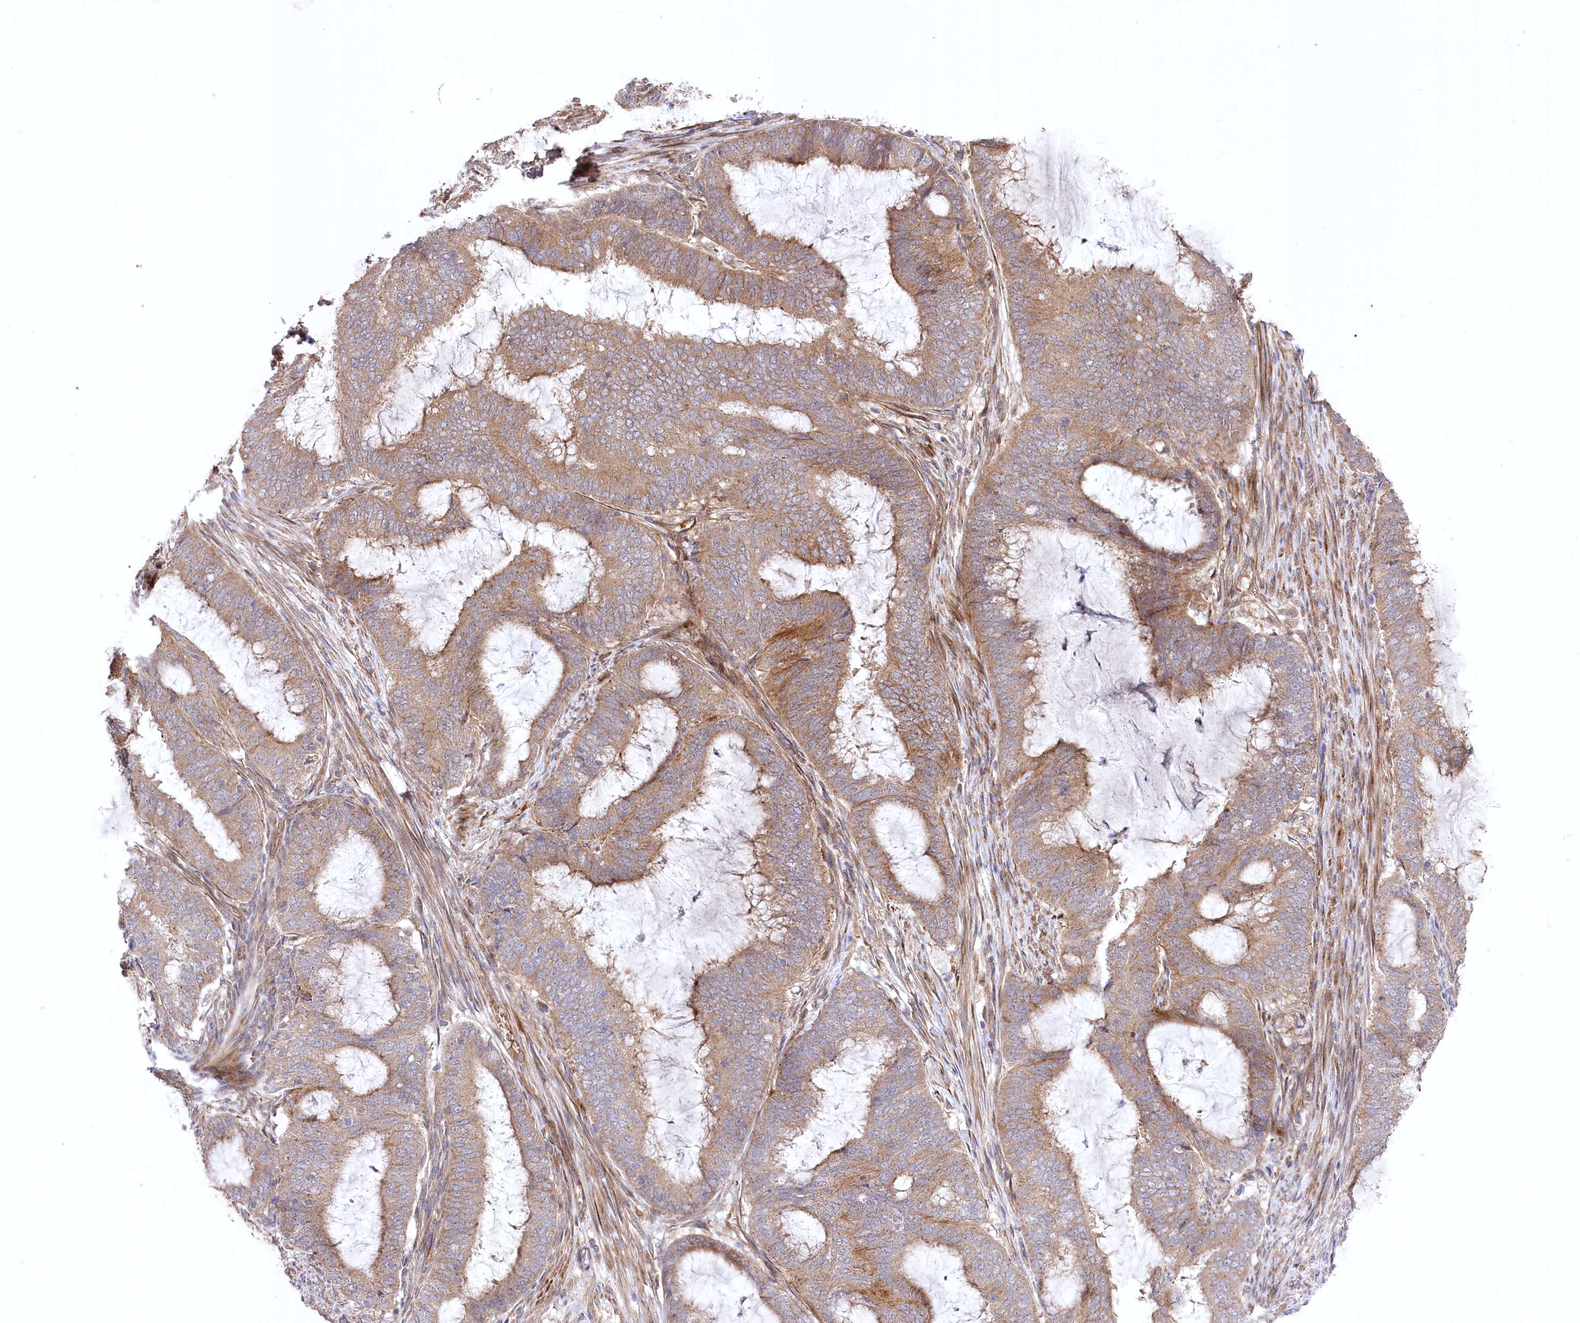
{"staining": {"intensity": "moderate", "quantity": ">75%", "location": "cytoplasmic/membranous"}, "tissue": "endometrial cancer", "cell_type": "Tumor cells", "image_type": "cancer", "snomed": [{"axis": "morphology", "description": "Adenocarcinoma, NOS"}, {"axis": "topography", "description": "Endometrium"}], "caption": "Protein staining shows moderate cytoplasmic/membranous expression in about >75% of tumor cells in endometrial cancer.", "gene": "TRUB1", "patient": {"sex": "female", "age": 51}}